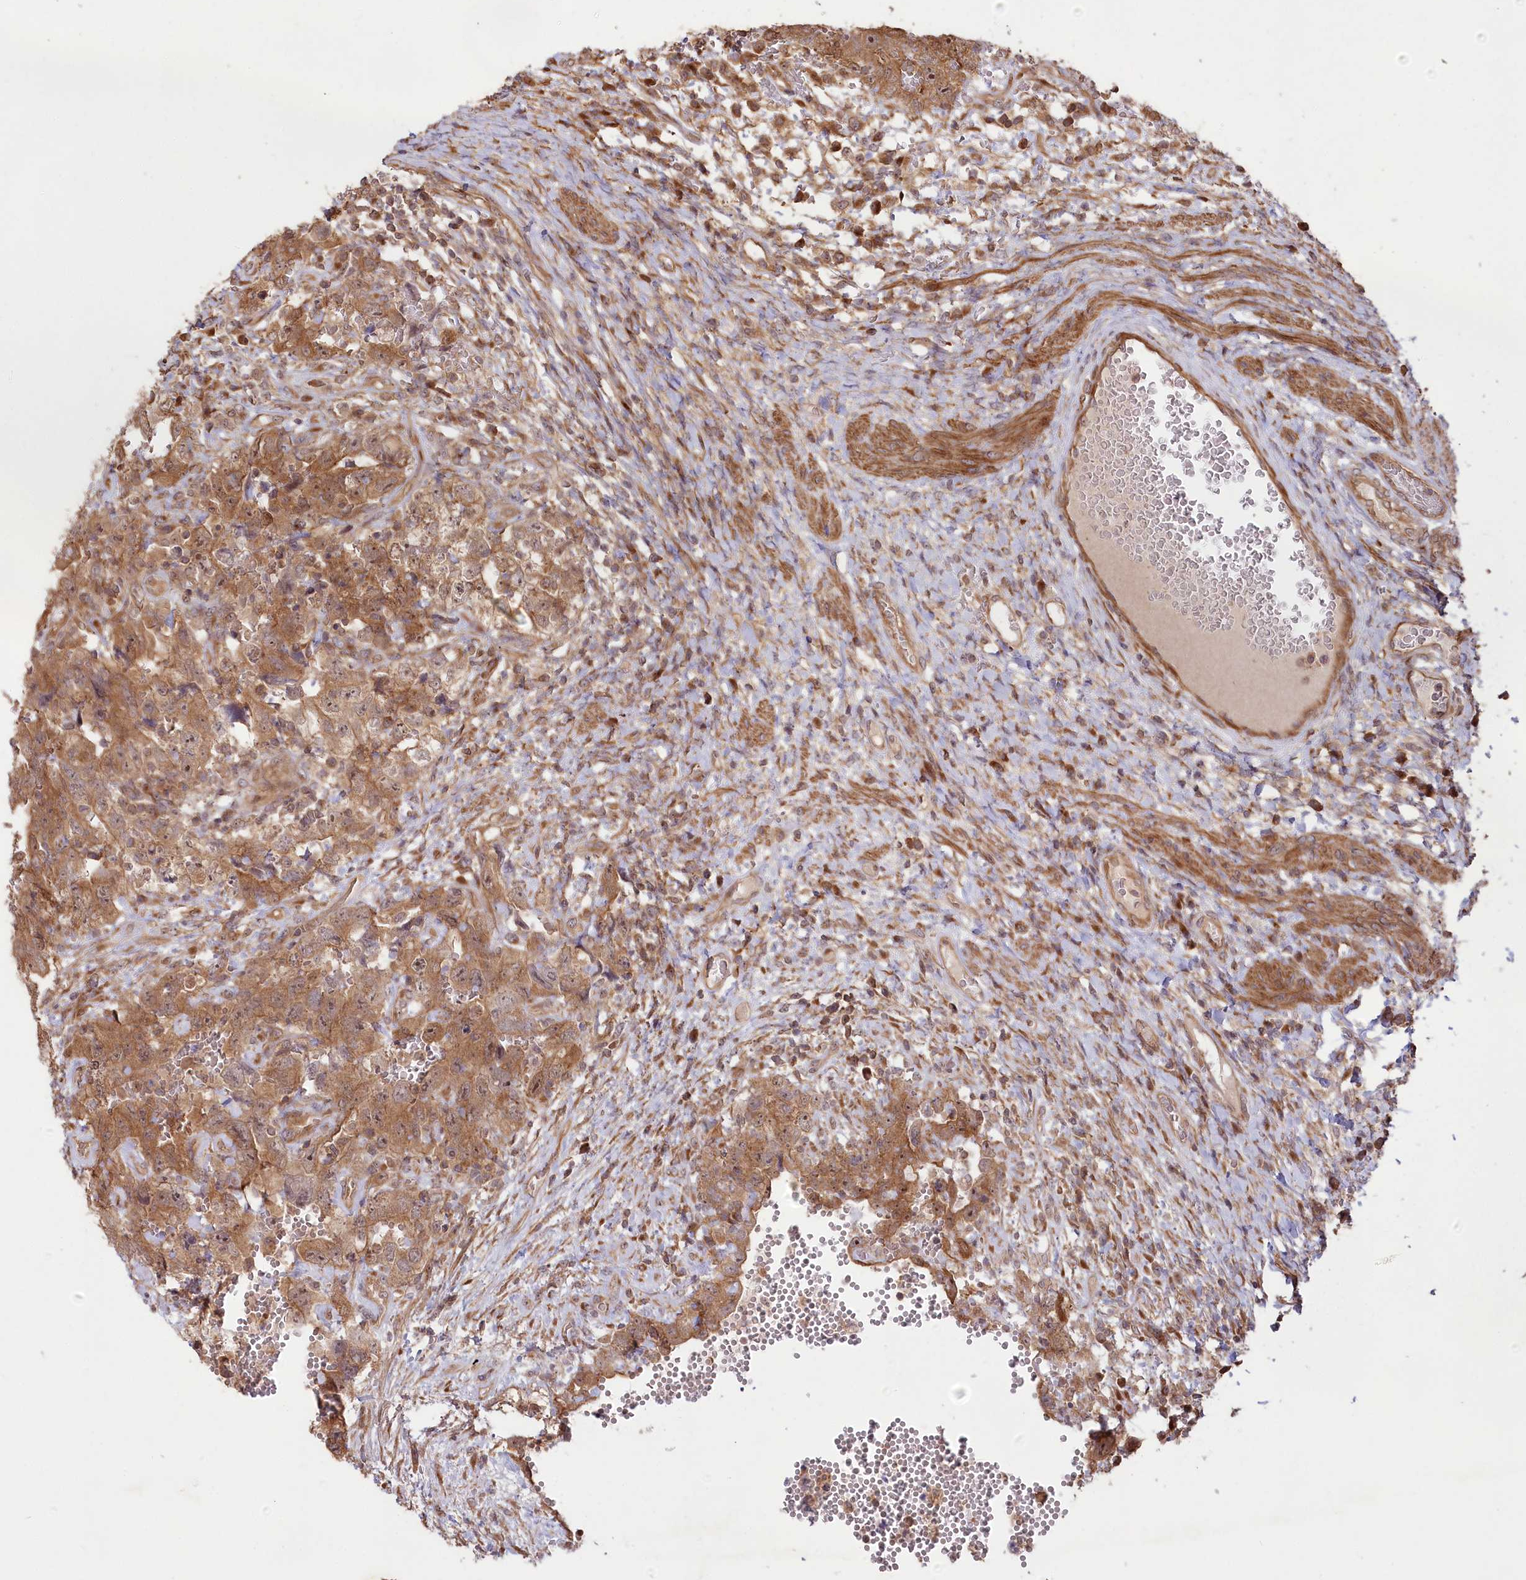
{"staining": {"intensity": "moderate", "quantity": ">75%", "location": "cytoplasmic/membranous,nuclear"}, "tissue": "testis cancer", "cell_type": "Tumor cells", "image_type": "cancer", "snomed": [{"axis": "morphology", "description": "Carcinoma, Embryonal, NOS"}, {"axis": "topography", "description": "Testis"}], "caption": "Testis embryonal carcinoma stained with a protein marker reveals moderate staining in tumor cells.", "gene": "TBCA", "patient": {"sex": "male", "age": 26}}